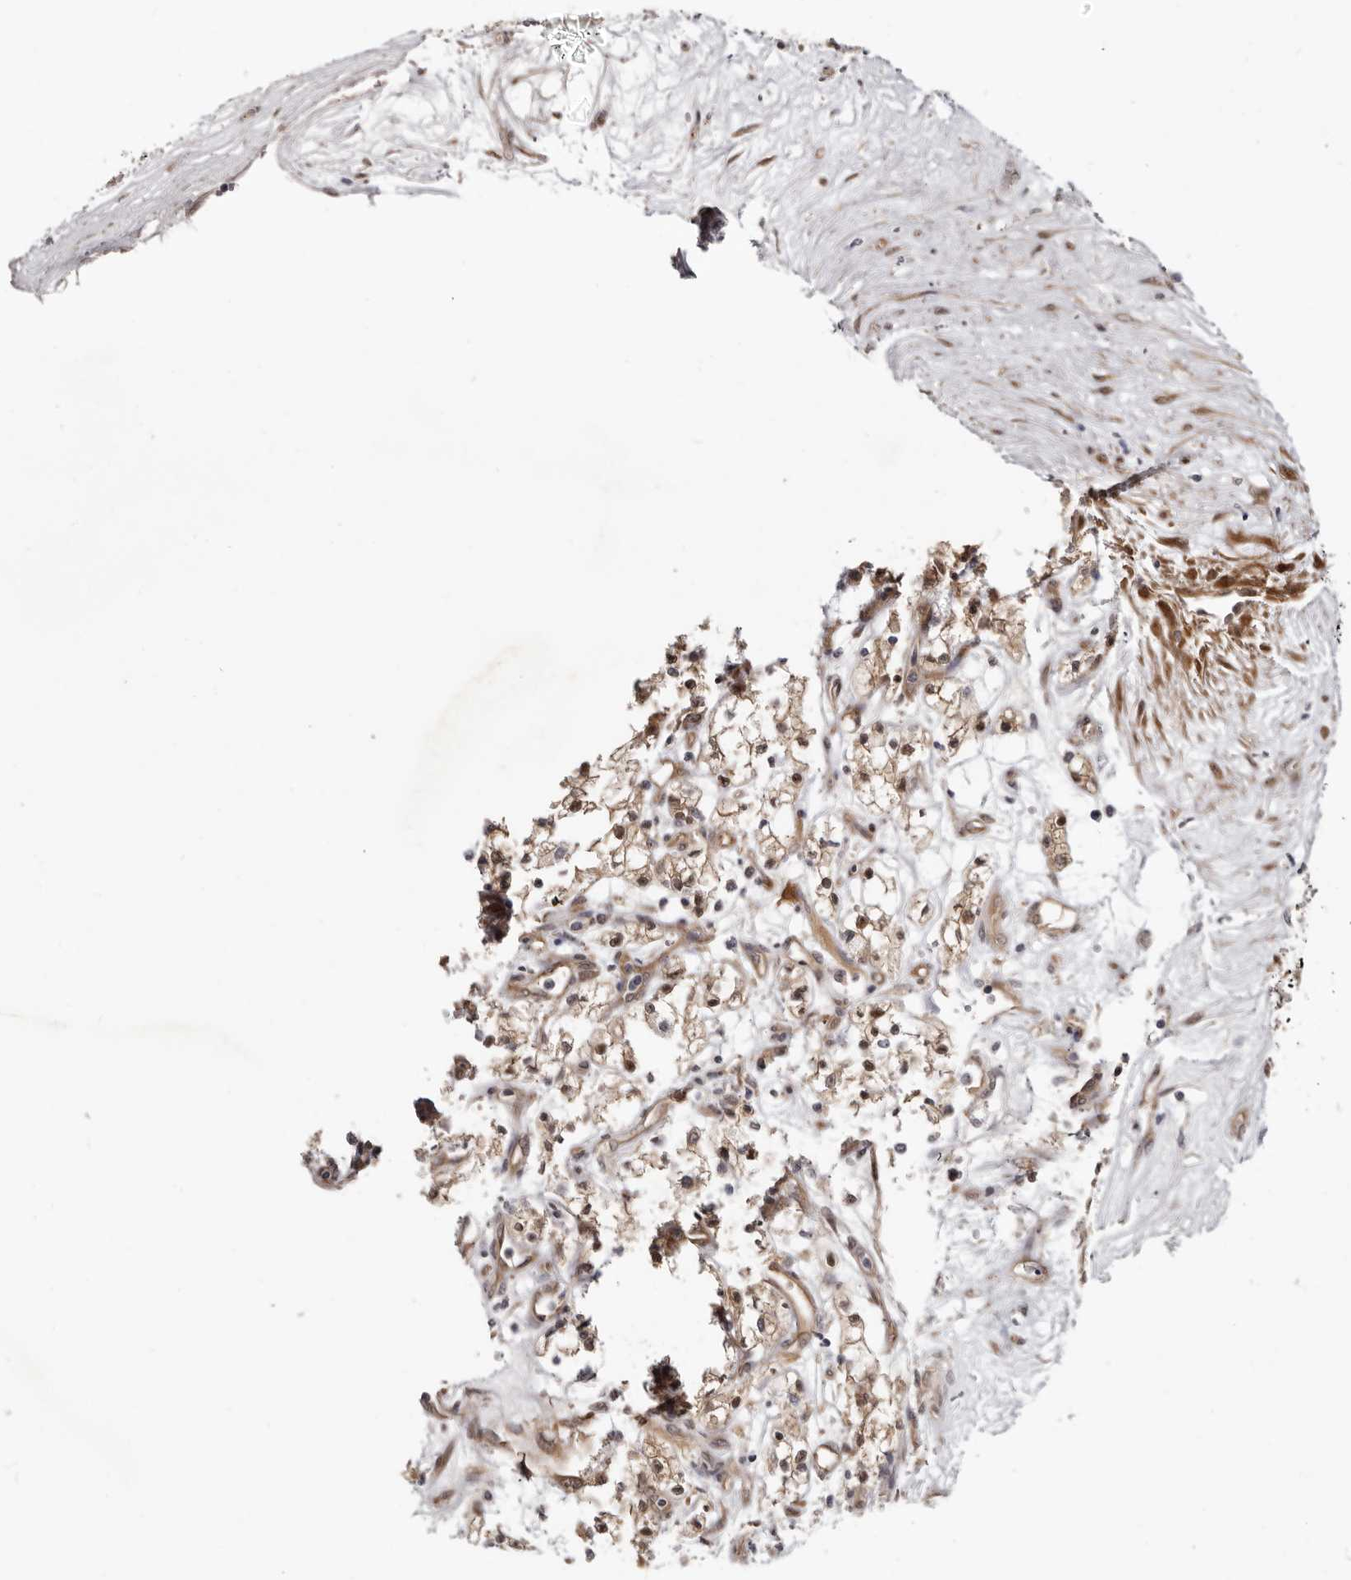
{"staining": {"intensity": "moderate", "quantity": ">75%", "location": "cytoplasmic/membranous"}, "tissue": "renal cancer", "cell_type": "Tumor cells", "image_type": "cancer", "snomed": [{"axis": "morphology", "description": "Adenocarcinoma, NOS"}, {"axis": "topography", "description": "Kidney"}], "caption": "Moderate cytoplasmic/membranous protein expression is appreciated in about >75% of tumor cells in renal cancer.", "gene": "SBDS", "patient": {"sex": "male", "age": 59}}